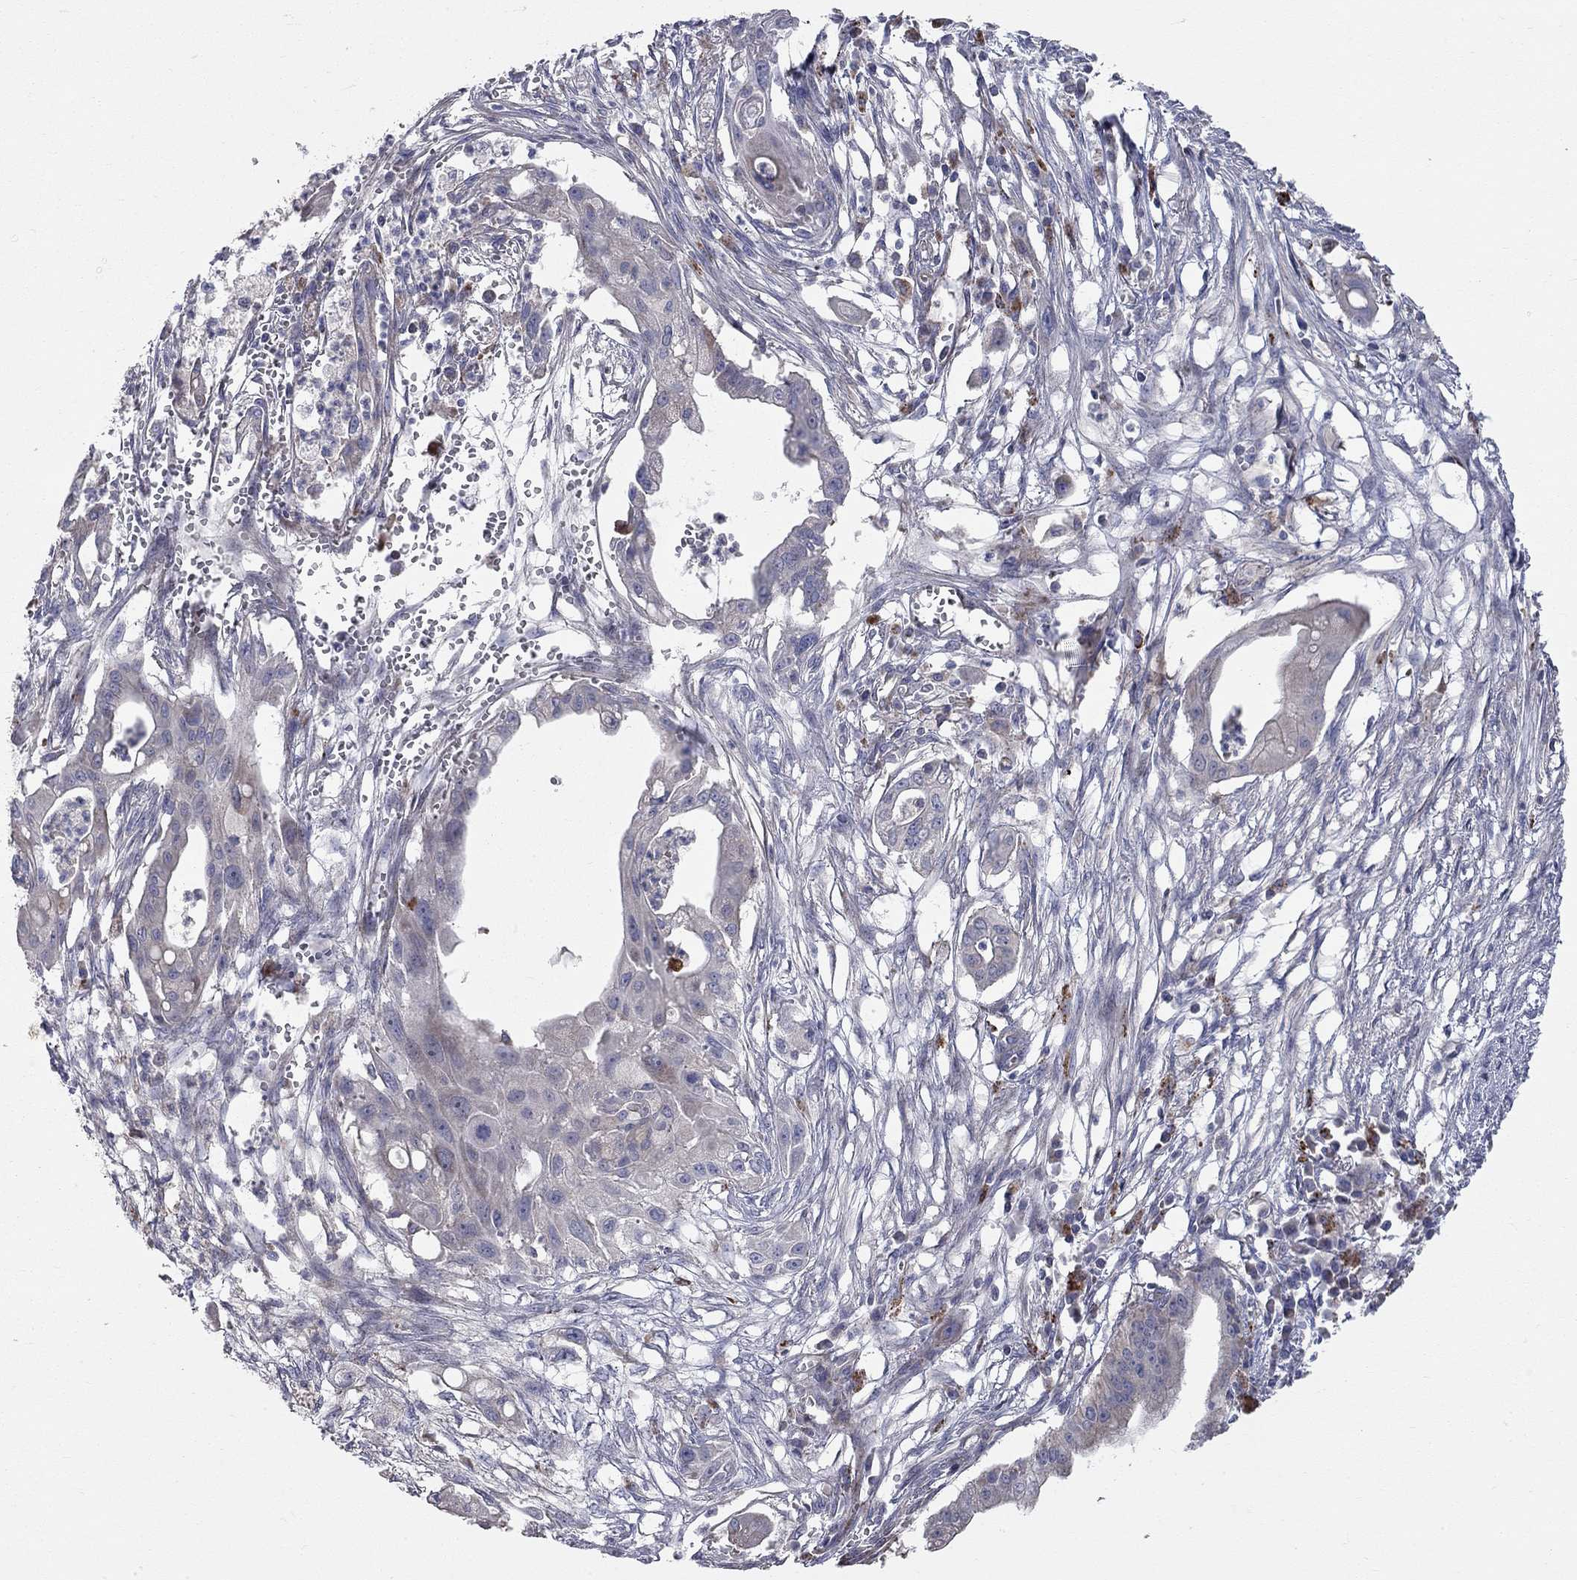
{"staining": {"intensity": "negative", "quantity": "none", "location": "none"}, "tissue": "pancreatic cancer", "cell_type": "Tumor cells", "image_type": "cancer", "snomed": [{"axis": "morphology", "description": "Normal tissue, NOS"}, {"axis": "morphology", "description": "Adenocarcinoma, NOS"}, {"axis": "topography", "description": "Pancreas"}], "caption": "DAB (3,3'-diaminobenzidine) immunohistochemical staining of adenocarcinoma (pancreatic) demonstrates no significant positivity in tumor cells. (DAB (3,3'-diaminobenzidine) immunohistochemistry (IHC) visualized using brightfield microscopy, high magnification).", "gene": "KANSL1L", "patient": {"sex": "female", "age": 58}}